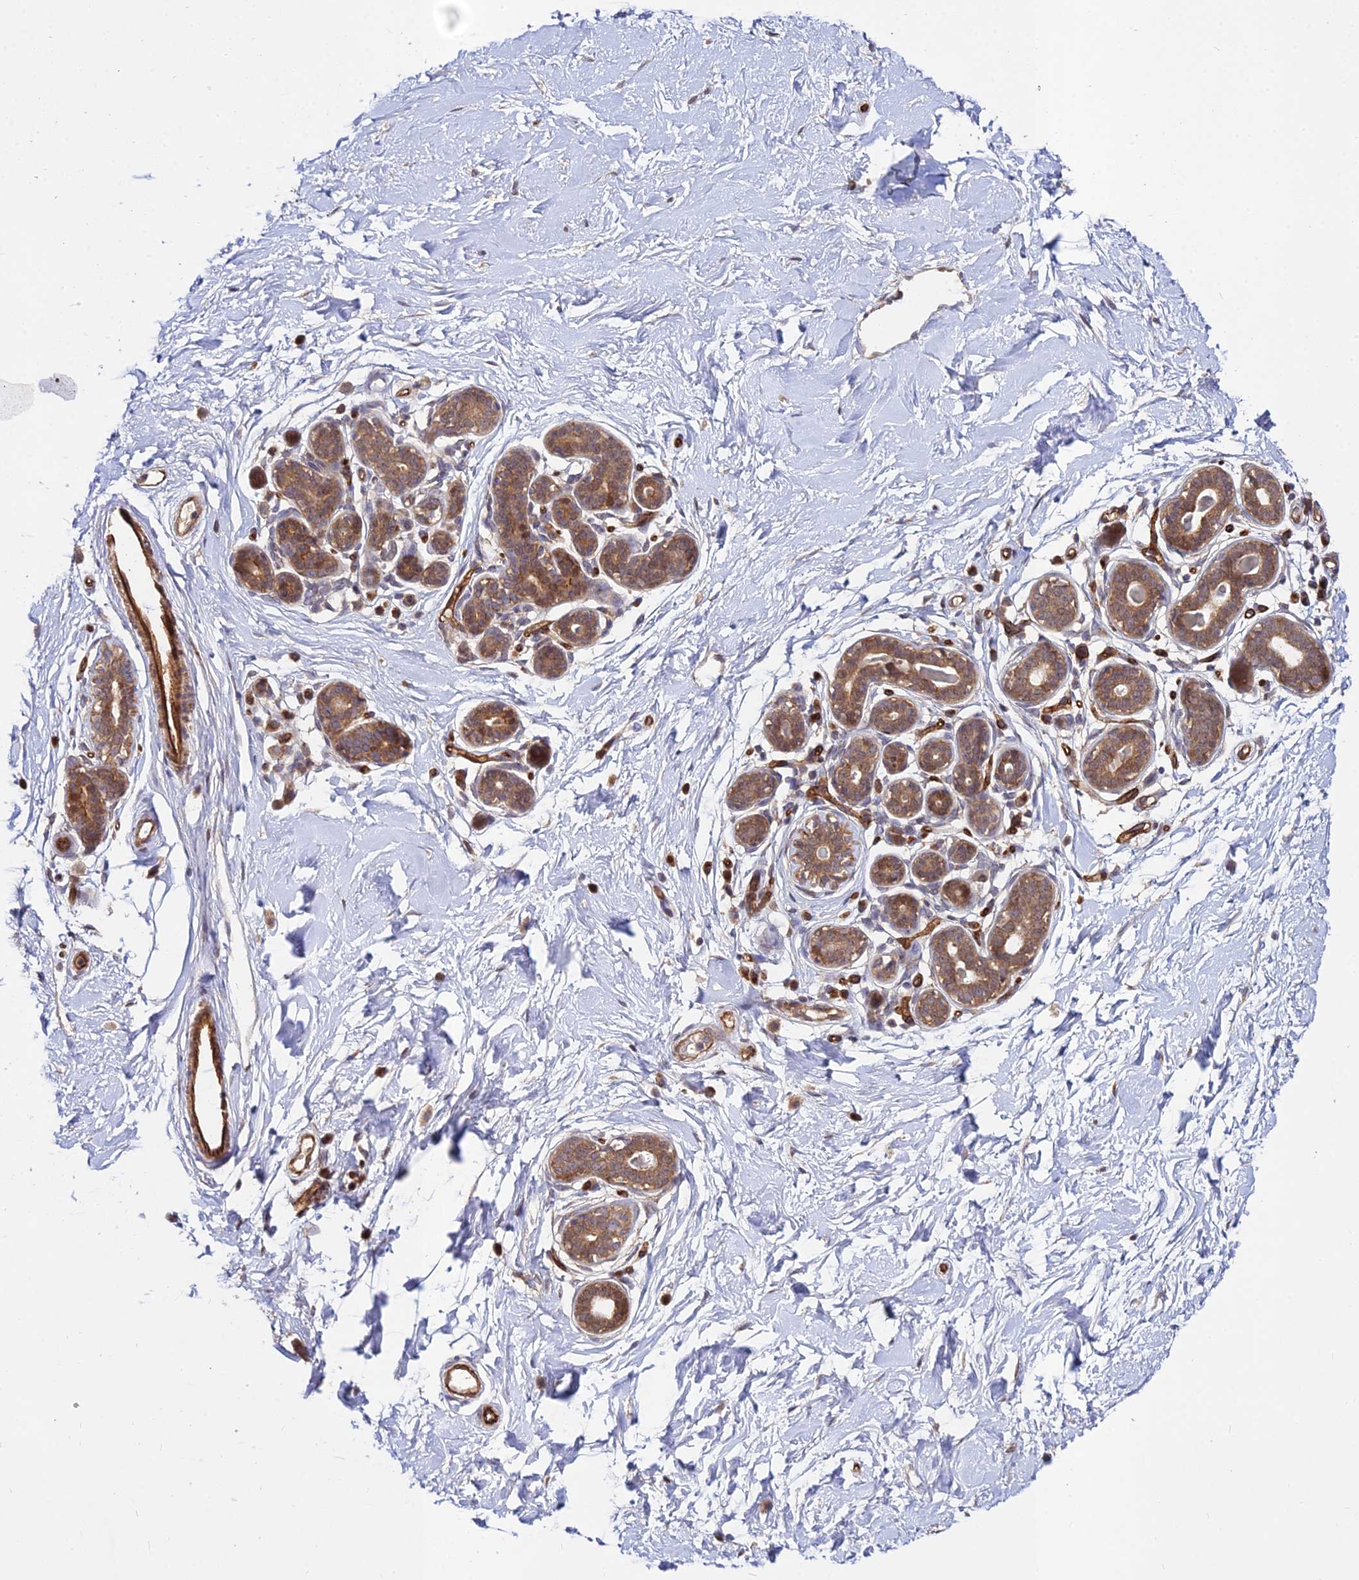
{"staining": {"intensity": "negative", "quantity": "none", "location": "none"}, "tissue": "breast", "cell_type": "Adipocytes", "image_type": "normal", "snomed": [{"axis": "morphology", "description": "Normal tissue, NOS"}, {"axis": "morphology", "description": "Adenoma, NOS"}, {"axis": "topography", "description": "Breast"}], "caption": "Immunohistochemistry (IHC) of benign human breast shows no staining in adipocytes. The staining was performed using DAB to visualize the protein expression in brown, while the nuclei were stained in blue with hematoxylin (Magnification: 20x).", "gene": "GRTP1", "patient": {"sex": "female", "age": 23}}